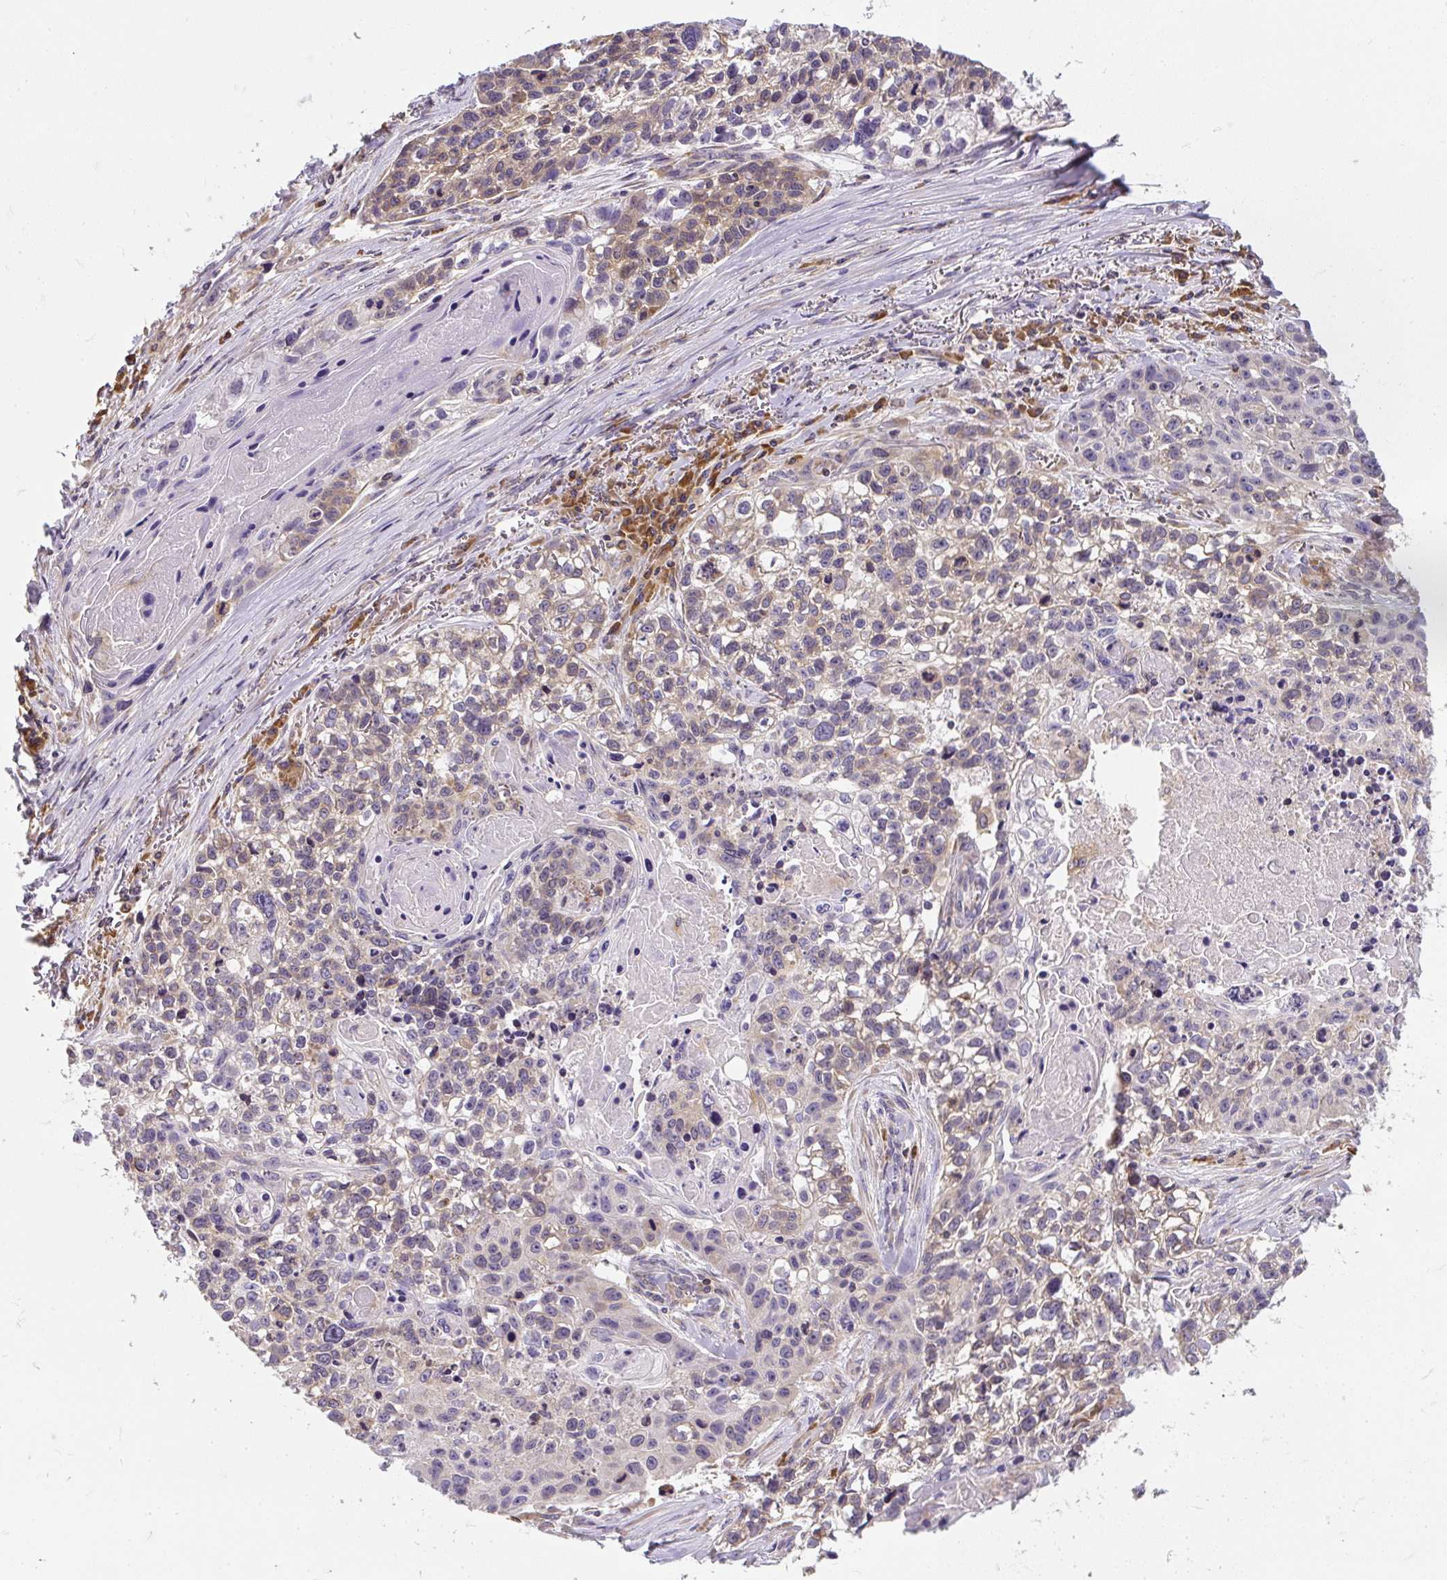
{"staining": {"intensity": "weak", "quantity": "25%-75%", "location": "cytoplasmic/membranous"}, "tissue": "lung cancer", "cell_type": "Tumor cells", "image_type": "cancer", "snomed": [{"axis": "morphology", "description": "Squamous cell carcinoma, NOS"}, {"axis": "topography", "description": "Lung"}], "caption": "Lung squamous cell carcinoma stained with immunohistochemistry demonstrates weak cytoplasmic/membranous staining in approximately 25%-75% of tumor cells.", "gene": "CYP20A1", "patient": {"sex": "male", "age": 74}}